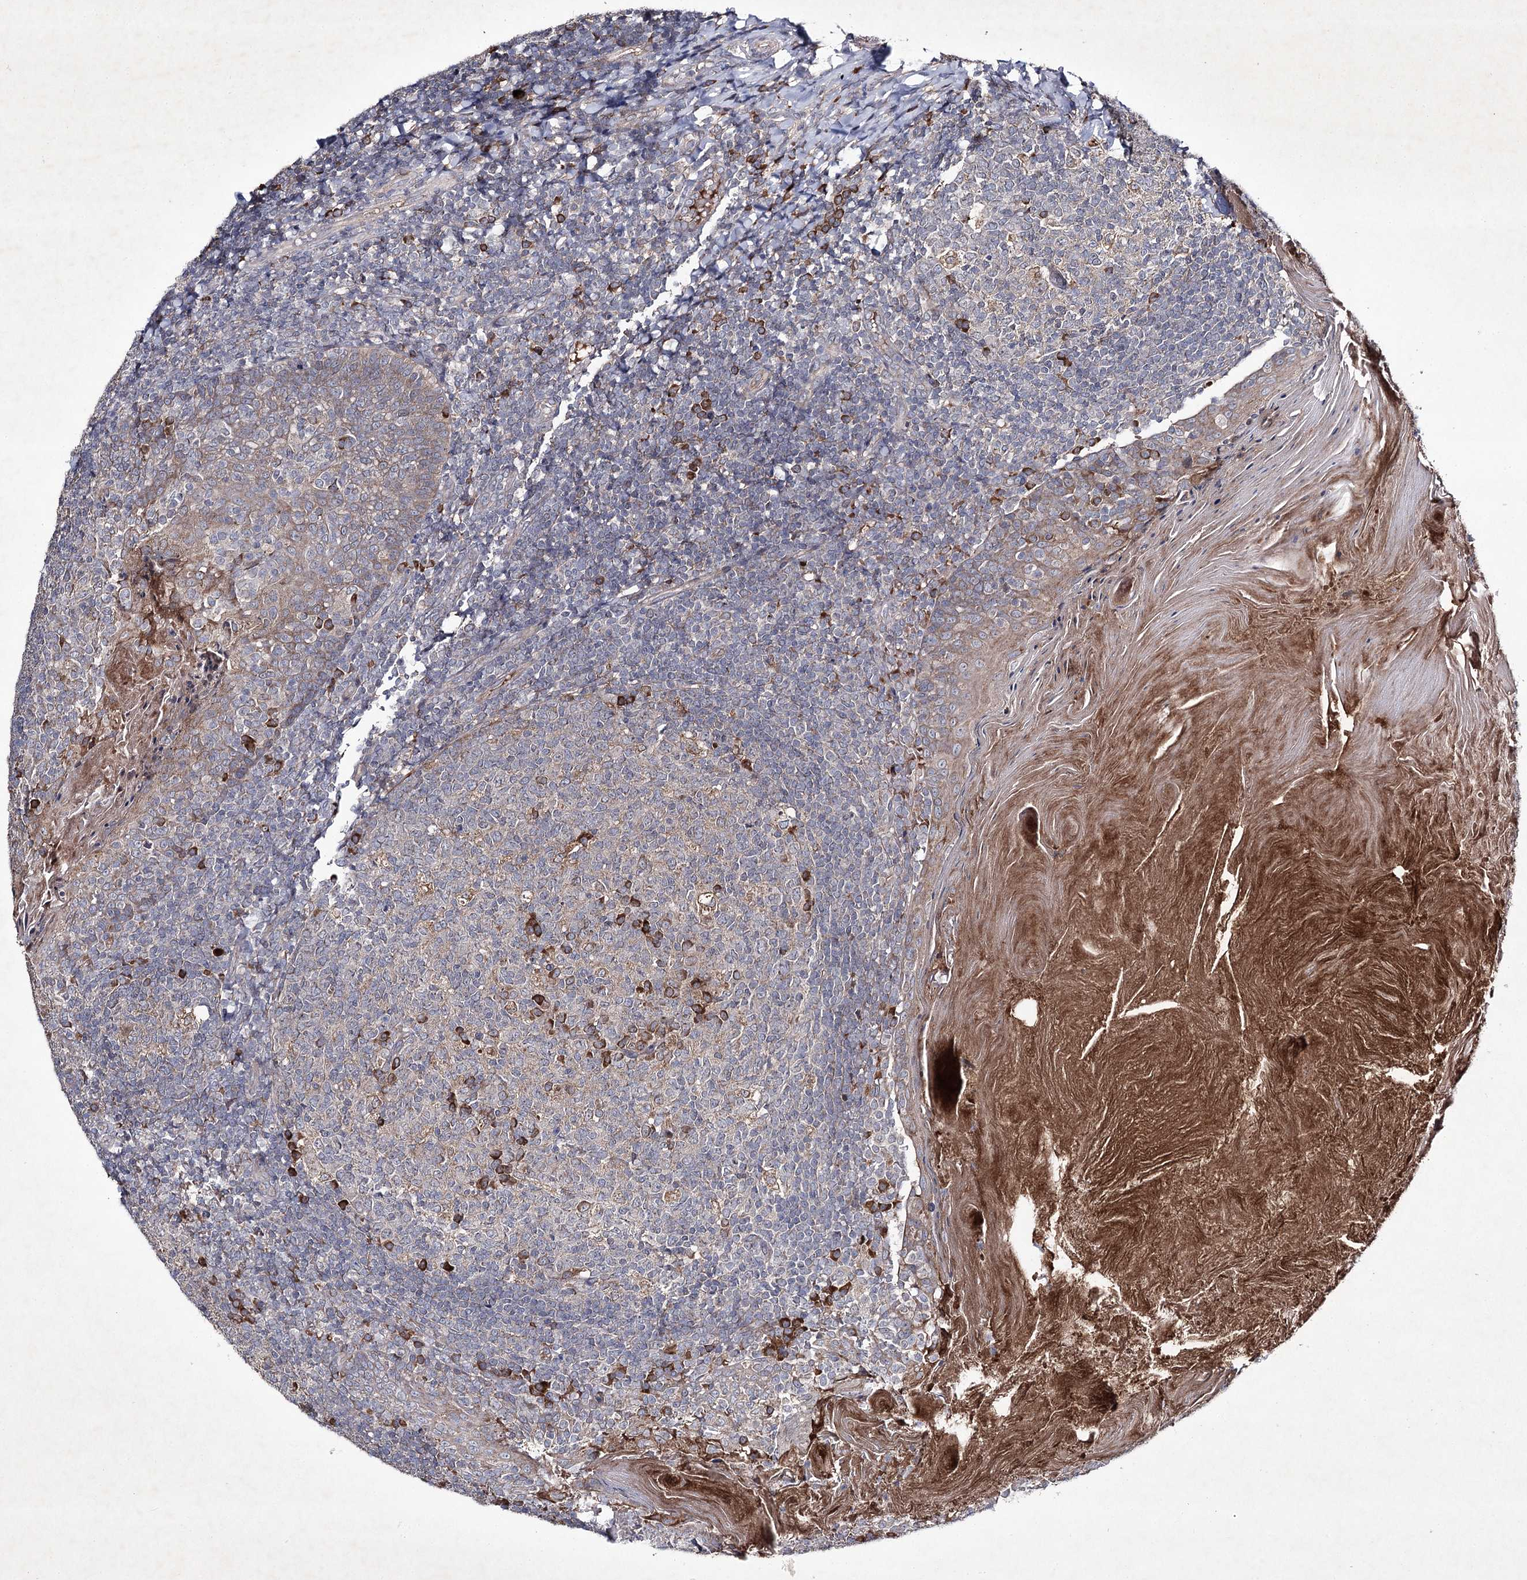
{"staining": {"intensity": "moderate", "quantity": "<25%", "location": "cytoplasmic/membranous"}, "tissue": "tonsil", "cell_type": "Germinal center cells", "image_type": "normal", "snomed": [{"axis": "morphology", "description": "Normal tissue, NOS"}, {"axis": "topography", "description": "Tonsil"}], "caption": "Protein expression analysis of unremarkable tonsil displays moderate cytoplasmic/membranous positivity in about <25% of germinal center cells. Nuclei are stained in blue.", "gene": "ALG9", "patient": {"sex": "female", "age": 19}}